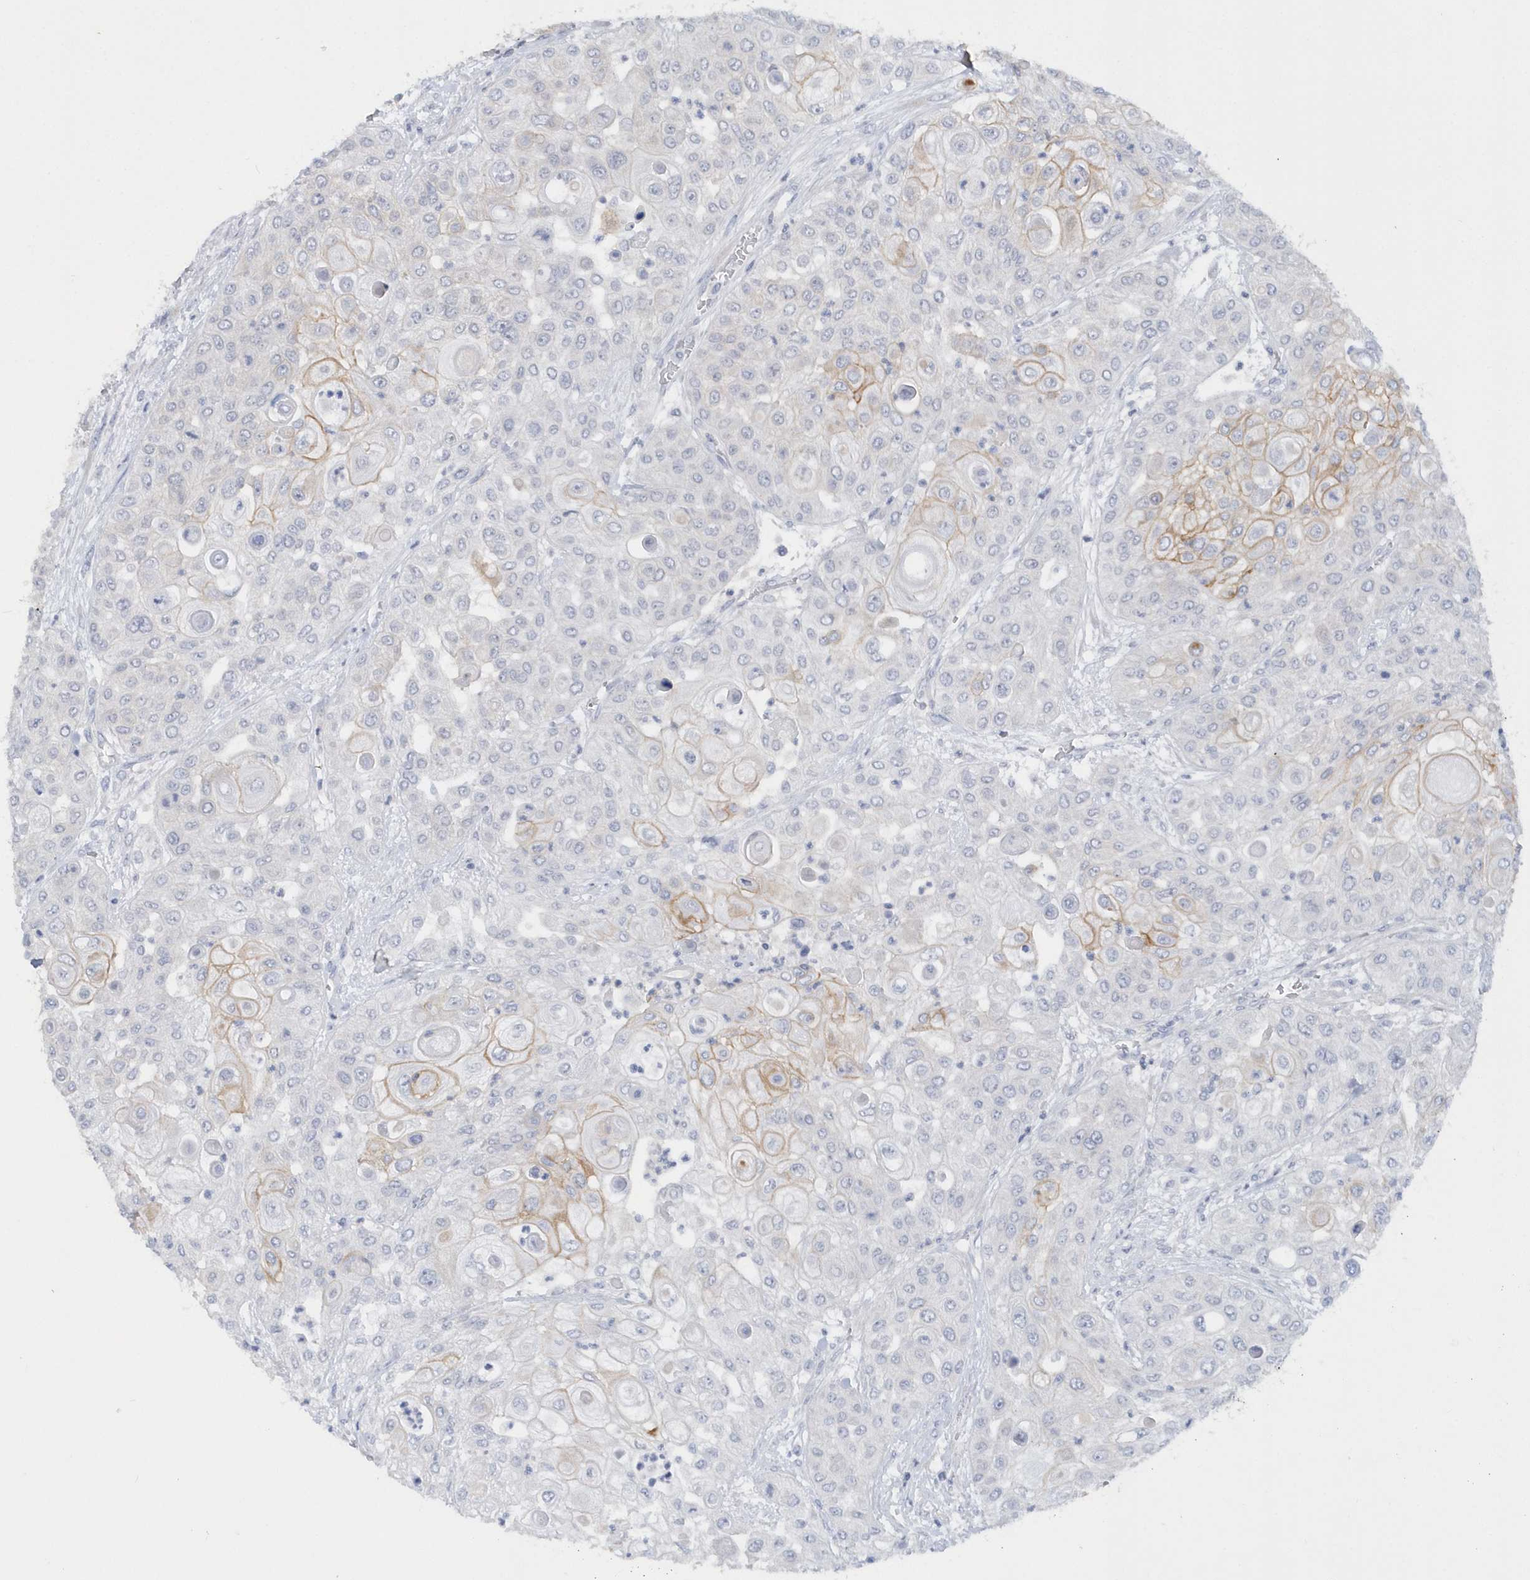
{"staining": {"intensity": "moderate", "quantity": "<25%", "location": "cytoplasmic/membranous"}, "tissue": "urothelial cancer", "cell_type": "Tumor cells", "image_type": "cancer", "snomed": [{"axis": "morphology", "description": "Urothelial carcinoma, High grade"}, {"axis": "topography", "description": "Urinary bladder"}], "caption": "A low amount of moderate cytoplasmic/membranous positivity is identified in about <25% of tumor cells in urothelial carcinoma (high-grade) tissue. The protein is shown in brown color, while the nuclei are stained blue.", "gene": "RPE", "patient": {"sex": "female", "age": 79}}